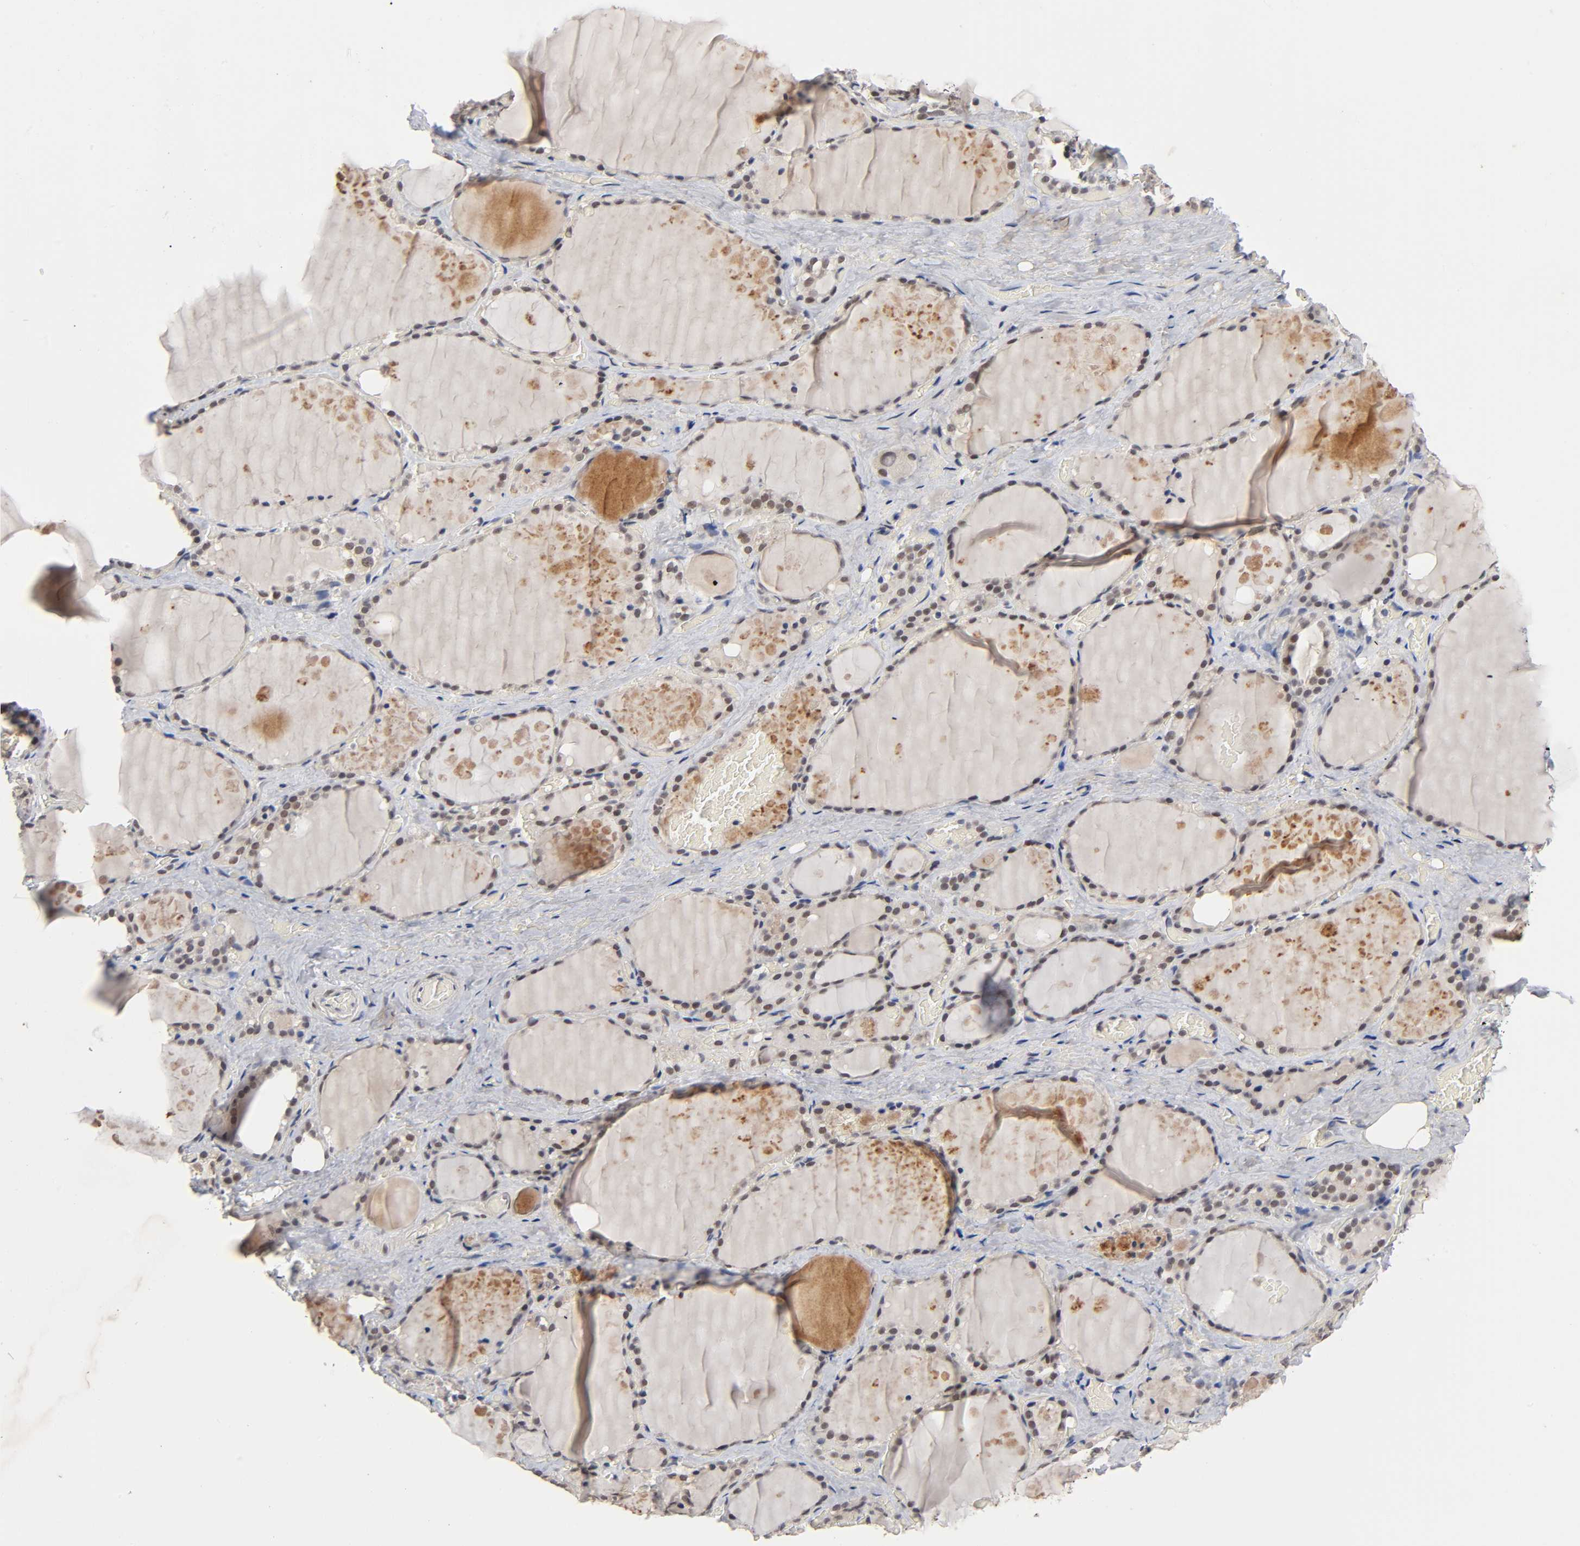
{"staining": {"intensity": "moderate", "quantity": ">75%", "location": "cytoplasmic/membranous,nuclear"}, "tissue": "thyroid gland", "cell_type": "Glandular cells", "image_type": "normal", "snomed": [{"axis": "morphology", "description": "Normal tissue, NOS"}, {"axis": "topography", "description": "Thyroid gland"}], "caption": "Immunohistochemistry (IHC) (DAB) staining of benign thyroid gland demonstrates moderate cytoplasmic/membranous,nuclear protein expression in approximately >75% of glandular cells.", "gene": "EP300", "patient": {"sex": "male", "age": 61}}